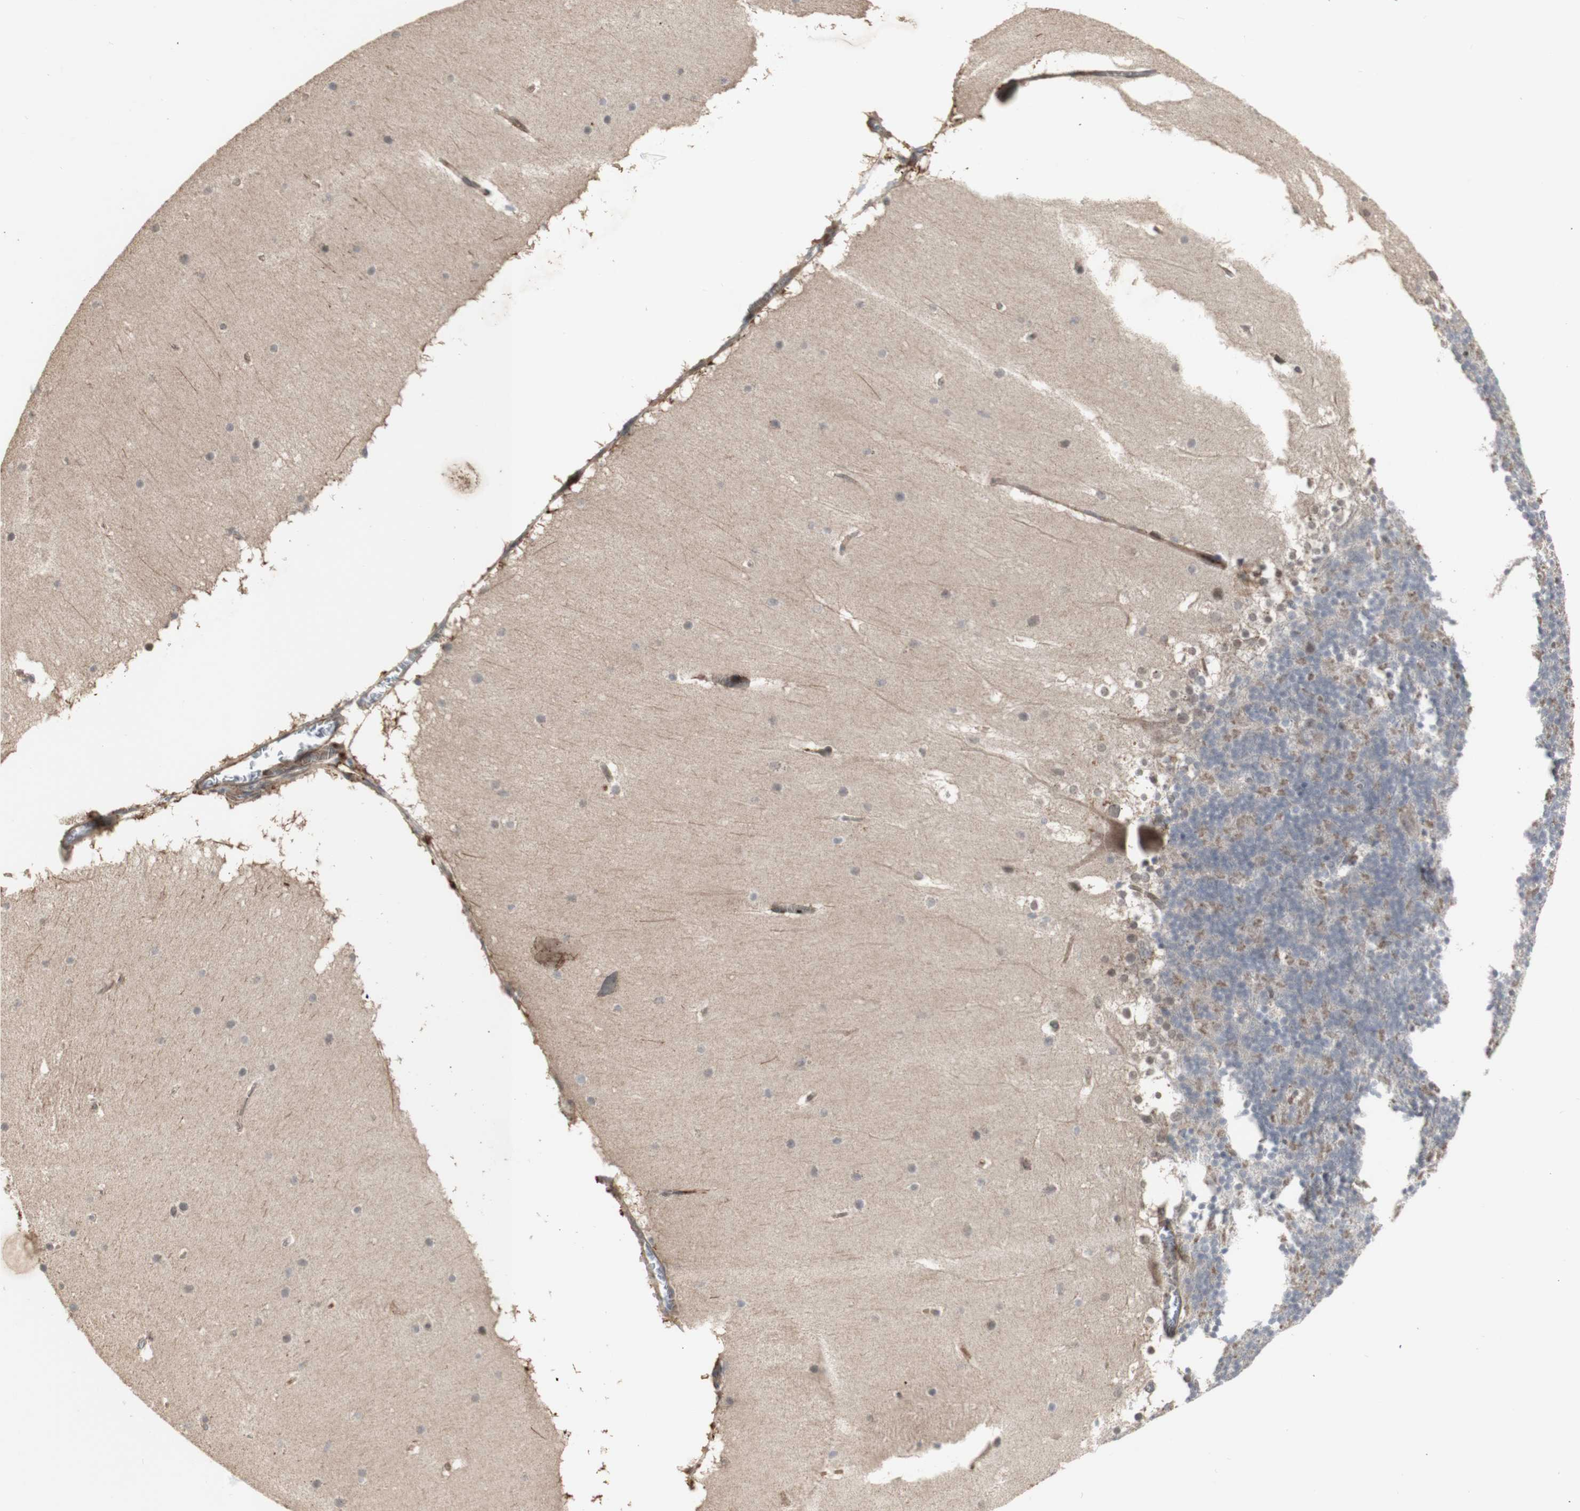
{"staining": {"intensity": "moderate", "quantity": ">75%", "location": "cytoplasmic/membranous"}, "tissue": "cerebellum", "cell_type": "Cells in granular layer", "image_type": "normal", "snomed": [{"axis": "morphology", "description": "Normal tissue, NOS"}, {"axis": "topography", "description": "Cerebellum"}], "caption": "Immunohistochemical staining of benign human cerebellum shows moderate cytoplasmic/membranous protein expression in approximately >75% of cells in granular layer.", "gene": "ALOX12", "patient": {"sex": "female", "age": 19}}